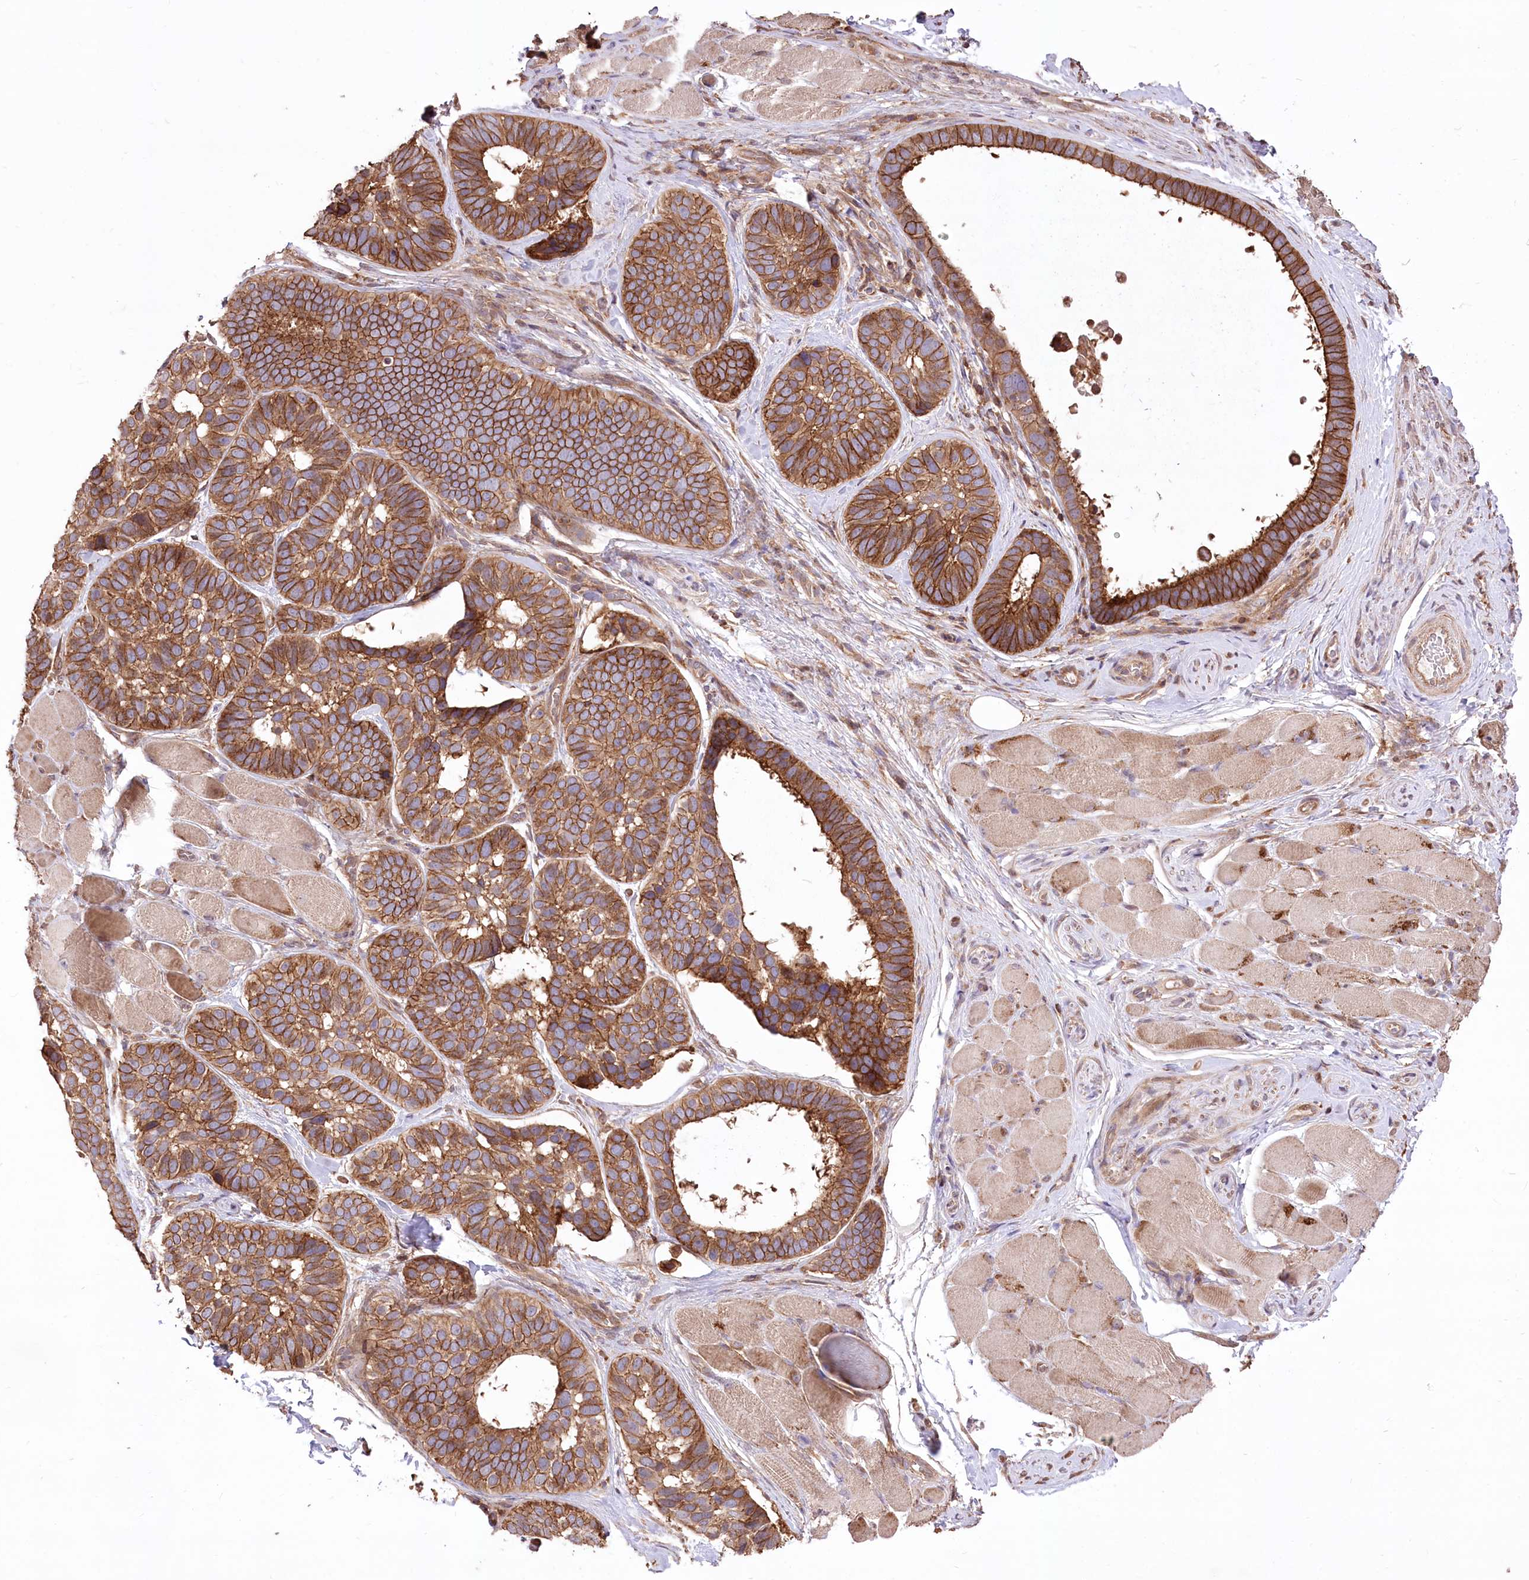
{"staining": {"intensity": "moderate", "quantity": ">75%", "location": "cytoplasmic/membranous"}, "tissue": "skin cancer", "cell_type": "Tumor cells", "image_type": "cancer", "snomed": [{"axis": "morphology", "description": "Basal cell carcinoma"}, {"axis": "topography", "description": "Skin"}], "caption": "Immunohistochemical staining of human skin basal cell carcinoma displays medium levels of moderate cytoplasmic/membranous protein expression in approximately >75% of tumor cells.", "gene": "XYLB", "patient": {"sex": "male", "age": 62}}